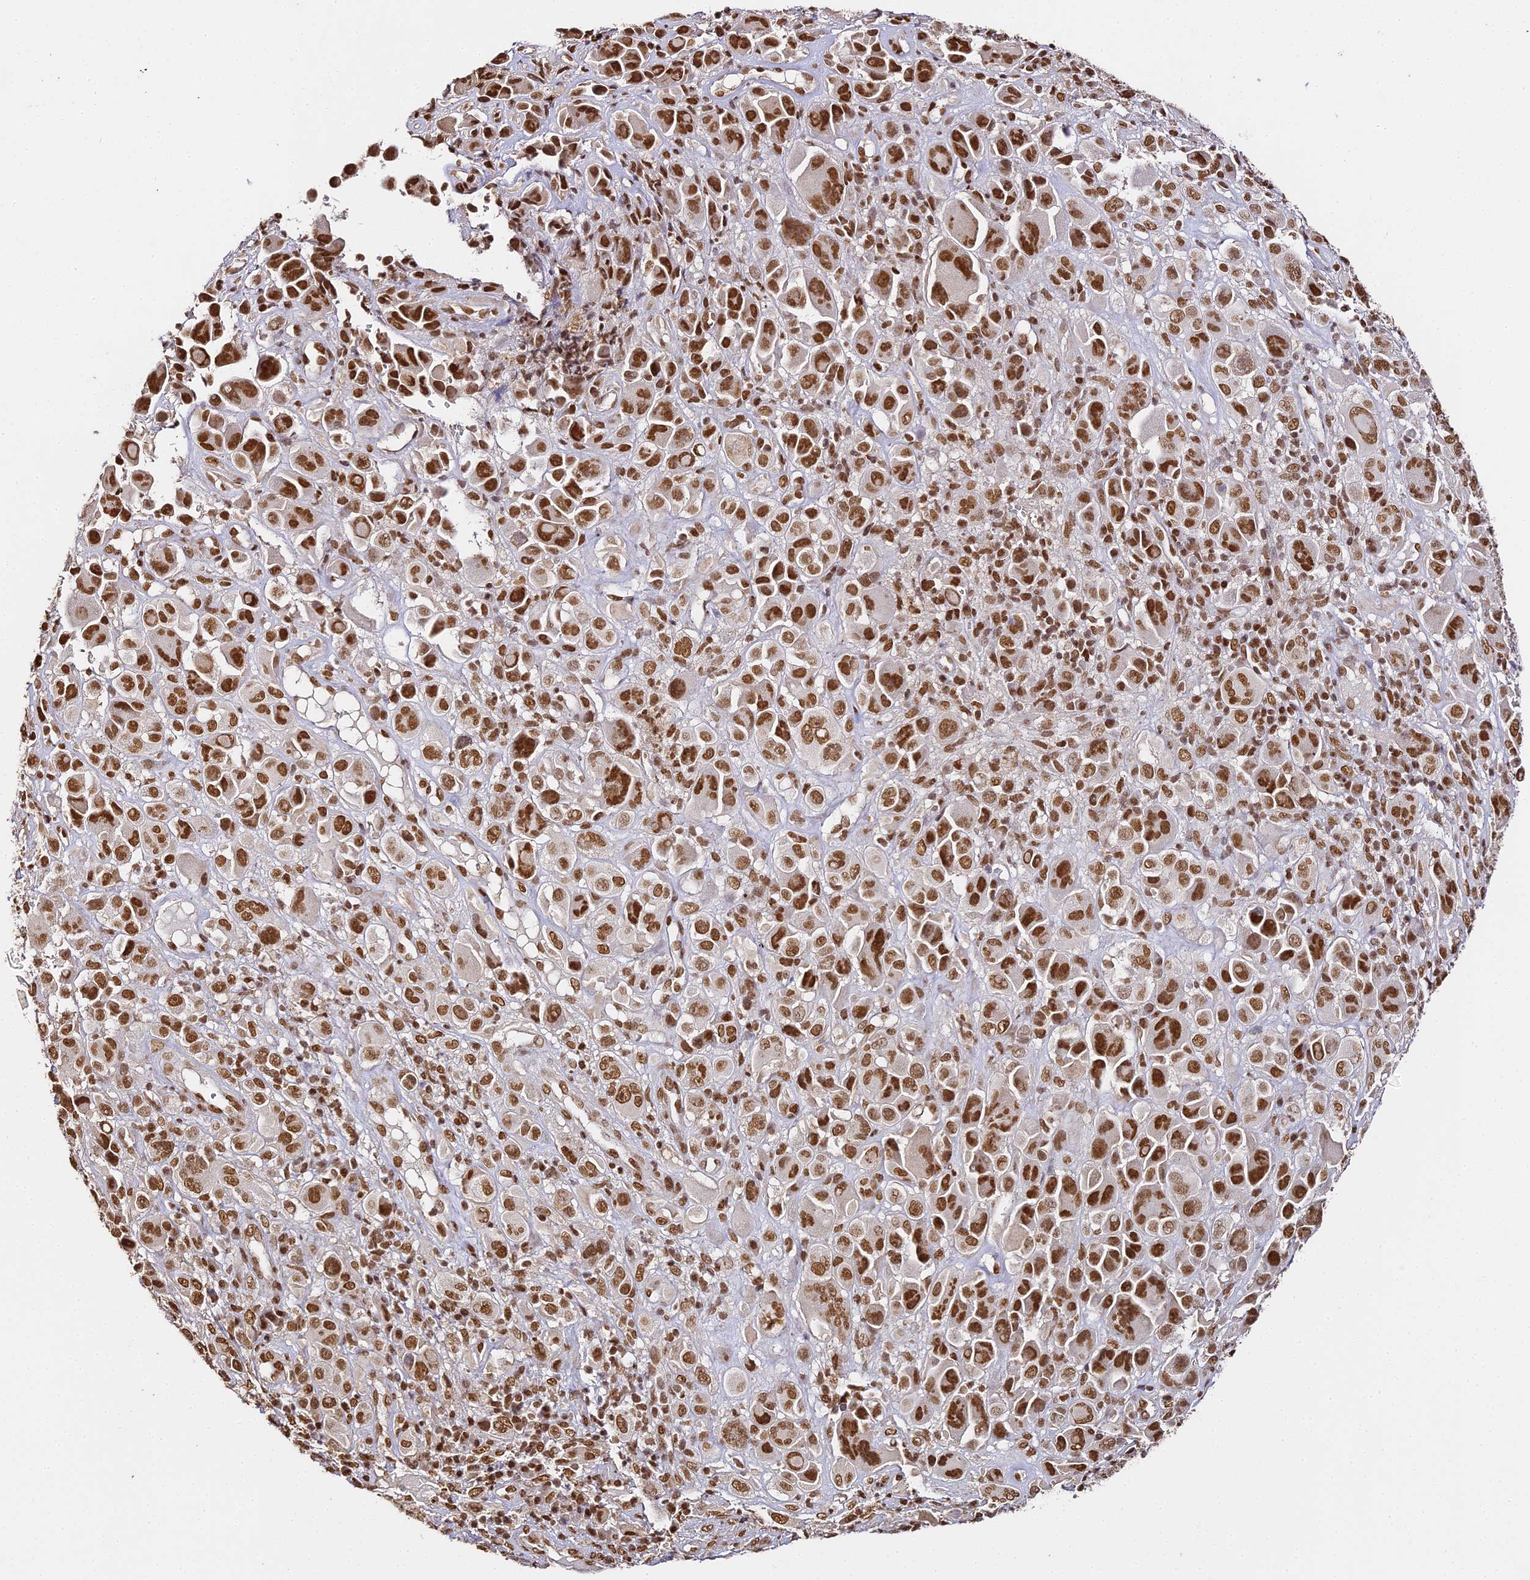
{"staining": {"intensity": "strong", "quantity": ">75%", "location": "nuclear"}, "tissue": "melanoma", "cell_type": "Tumor cells", "image_type": "cancer", "snomed": [{"axis": "morphology", "description": "Malignant melanoma, NOS"}, {"axis": "topography", "description": "Skin of trunk"}], "caption": "The image shows immunohistochemical staining of malignant melanoma. There is strong nuclear staining is present in approximately >75% of tumor cells.", "gene": "HNRNPA1", "patient": {"sex": "male", "age": 71}}